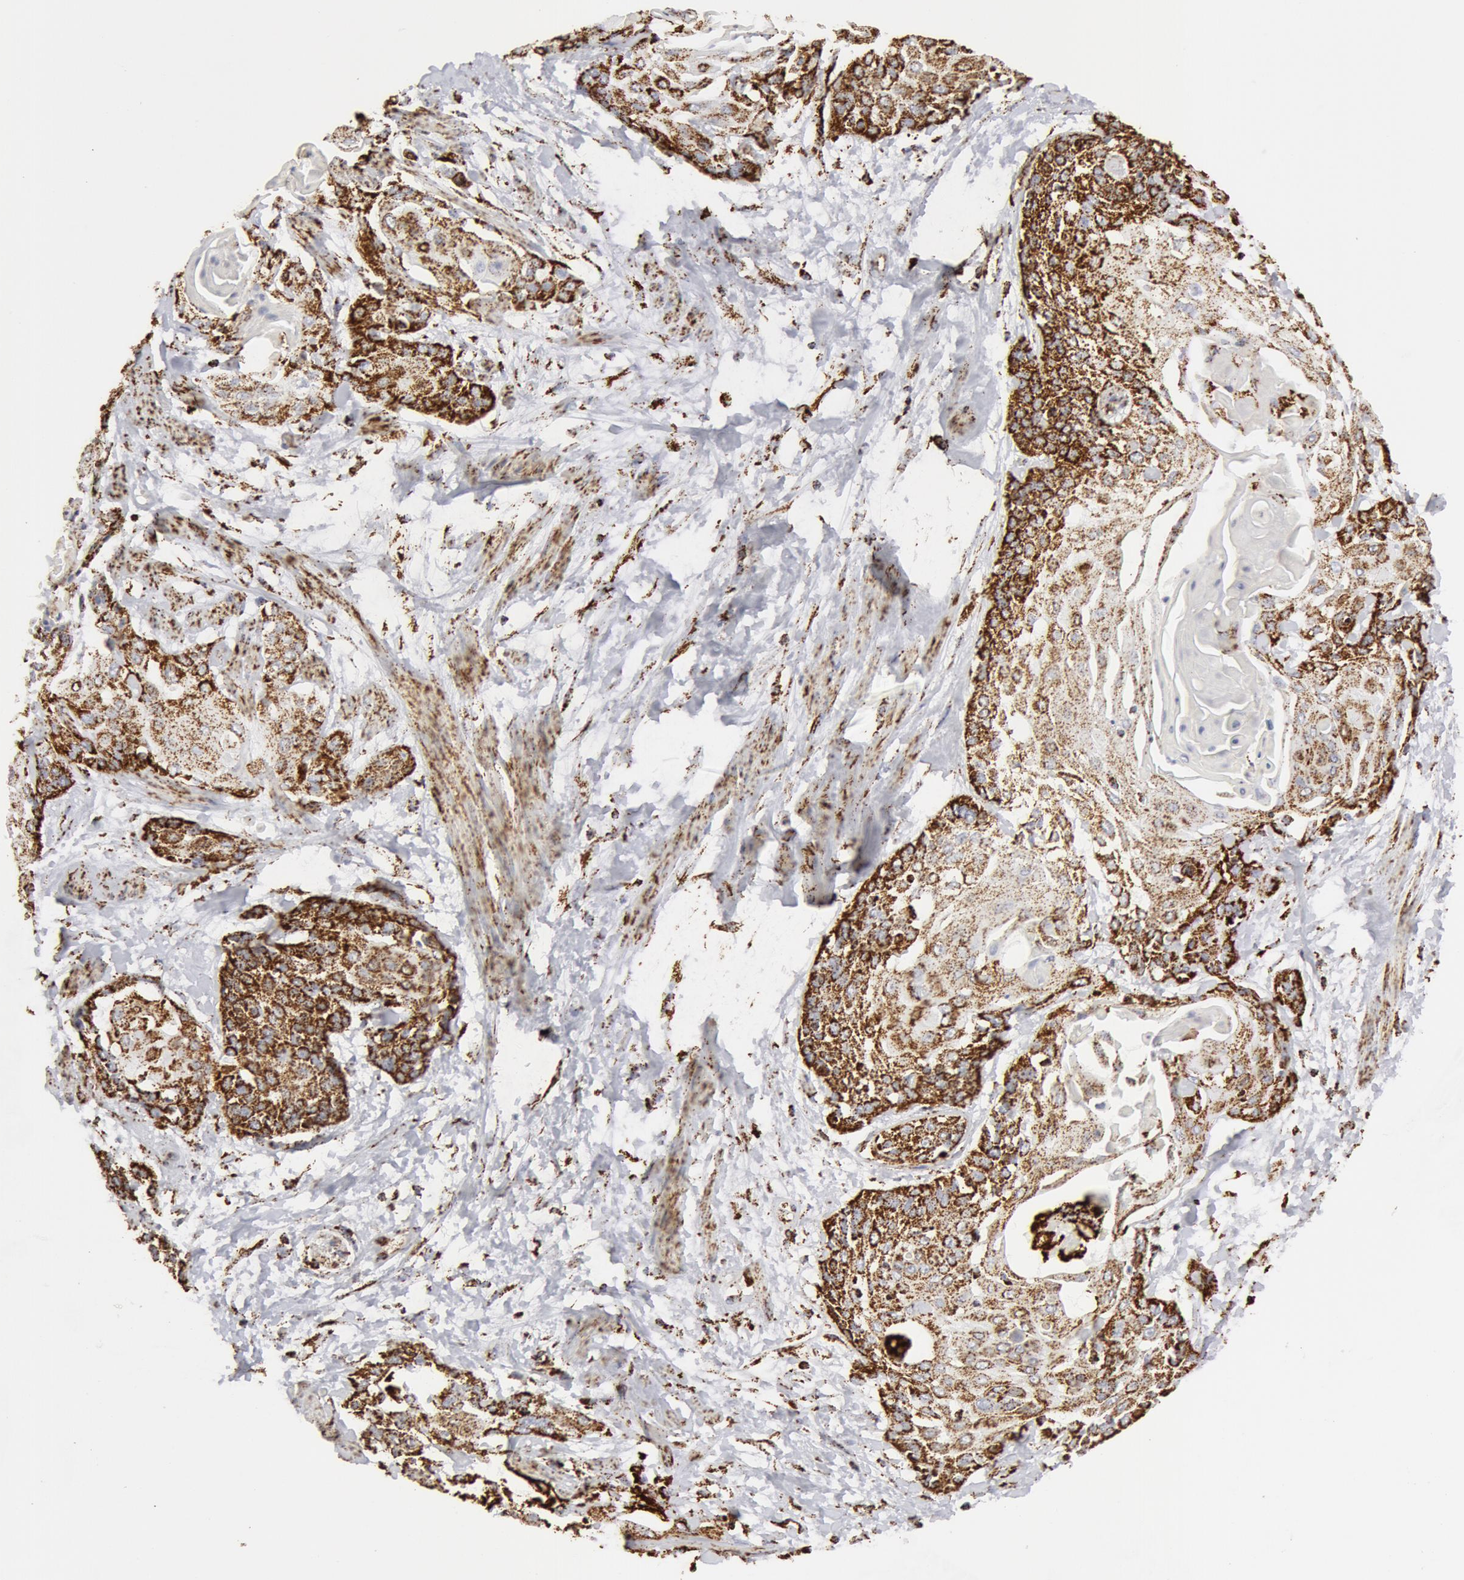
{"staining": {"intensity": "strong", "quantity": ">75%", "location": "cytoplasmic/membranous"}, "tissue": "cervical cancer", "cell_type": "Tumor cells", "image_type": "cancer", "snomed": [{"axis": "morphology", "description": "Squamous cell carcinoma, NOS"}, {"axis": "topography", "description": "Cervix"}], "caption": "Immunohistochemistry staining of cervical cancer, which shows high levels of strong cytoplasmic/membranous expression in about >75% of tumor cells indicating strong cytoplasmic/membranous protein positivity. The staining was performed using DAB (3,3'-diaminobenzidine) (brown) for protein detection and nuclei were counterstained in hematoxylin (blue).", "gene": "ATP5F1B", "patient": {"sex": "female", "age": 57}}